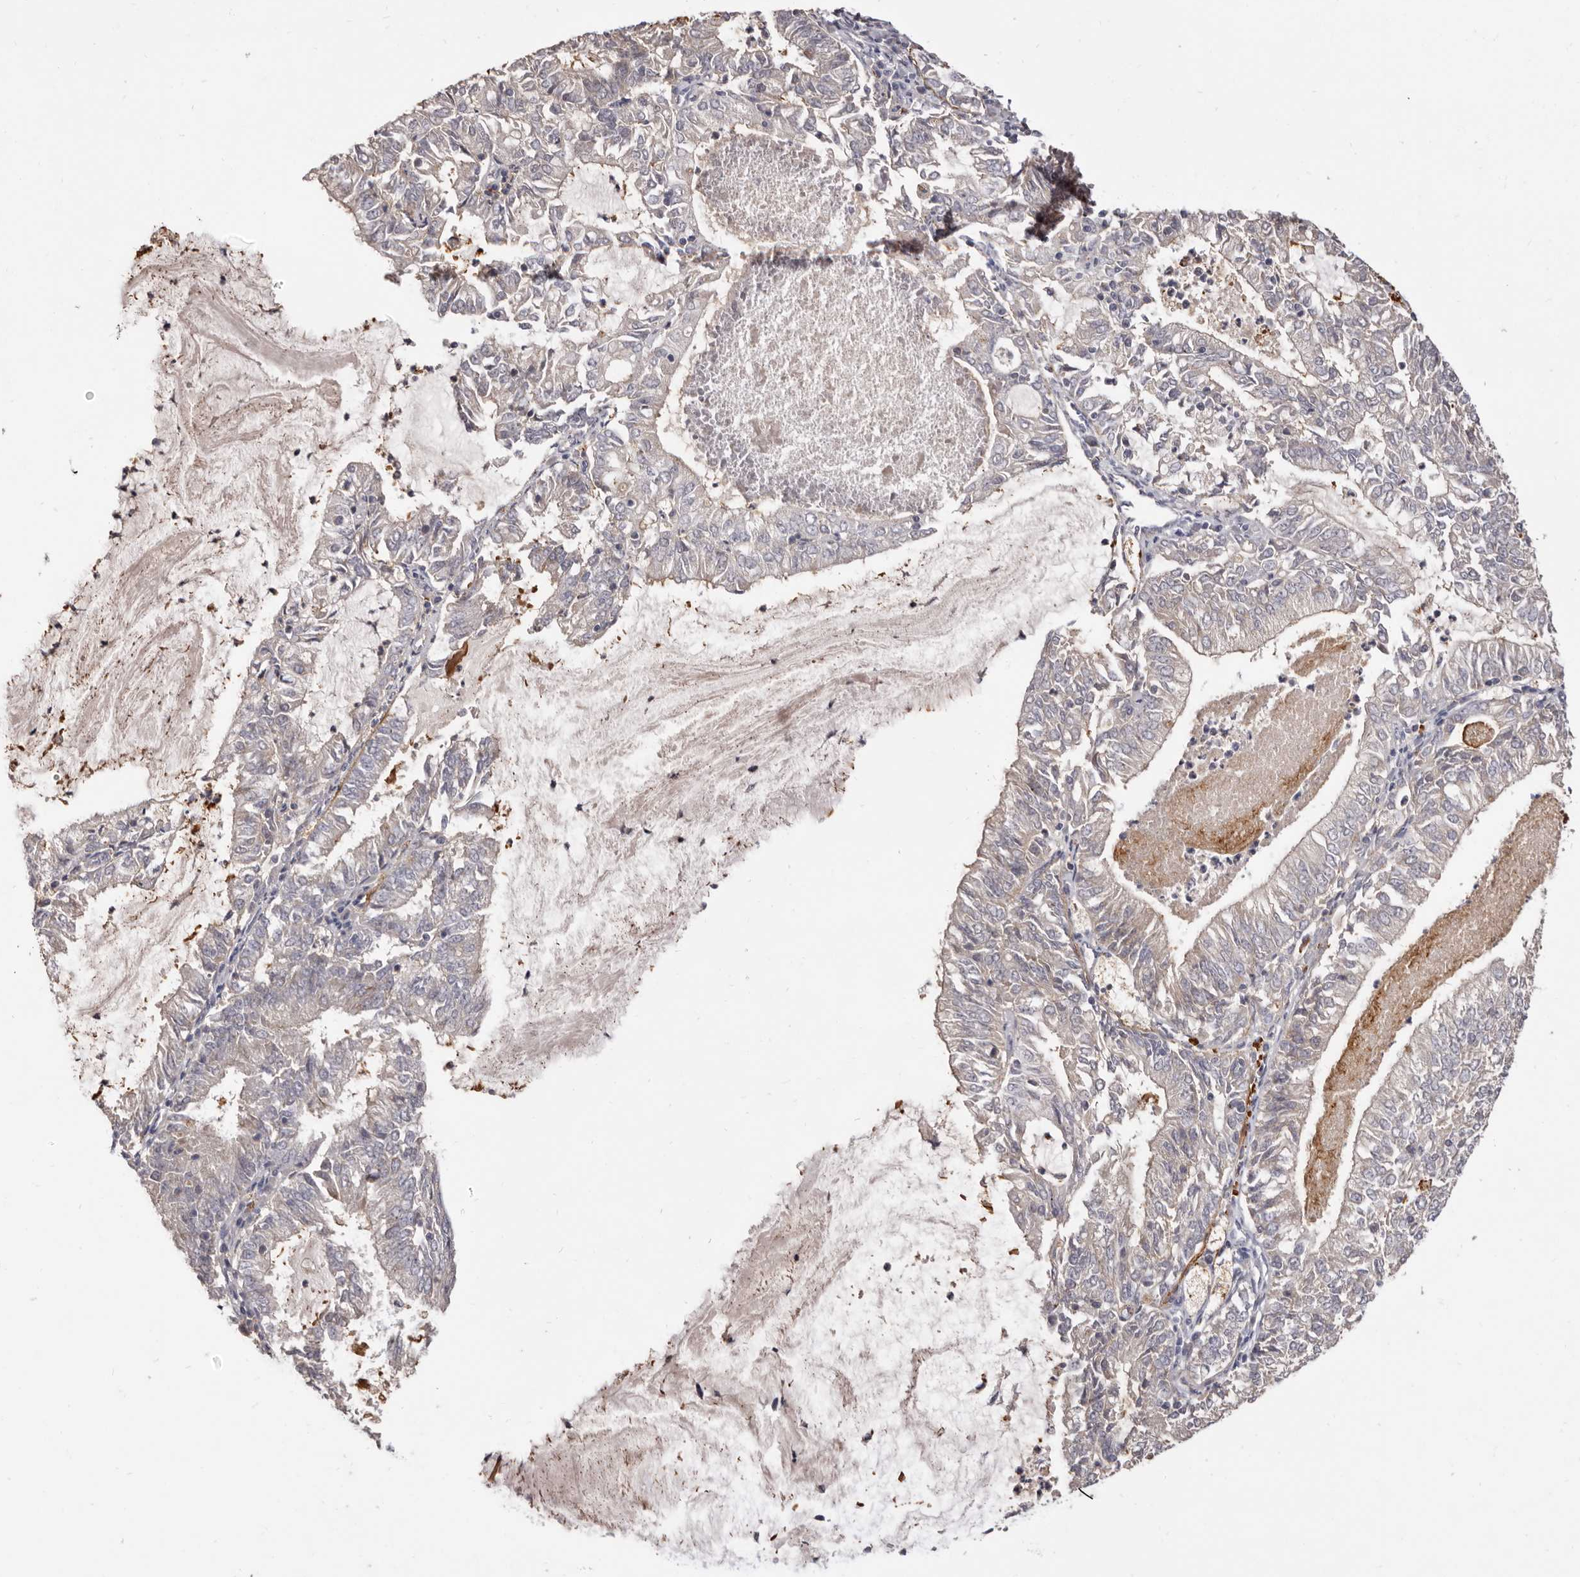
{"staining": {"intensity": "negative", "quantity": "none", "location": "none"}, "tissue": "endometrial cancer", "cell_type": "Tumor cells", "image_type": "cancer", "snomed": [{"axis": "morphology", "description": "Adenocarcinoma, NOS"}, {"axis": "topography", "description": "Endometrium"}], "caption": "This is an immunohistochemistry photomicrograph of human endometrial cancer. There is no expression in tumor cells.", "gene": "ADAMTS20", "patient": {"sex": "female", "age": 57}}